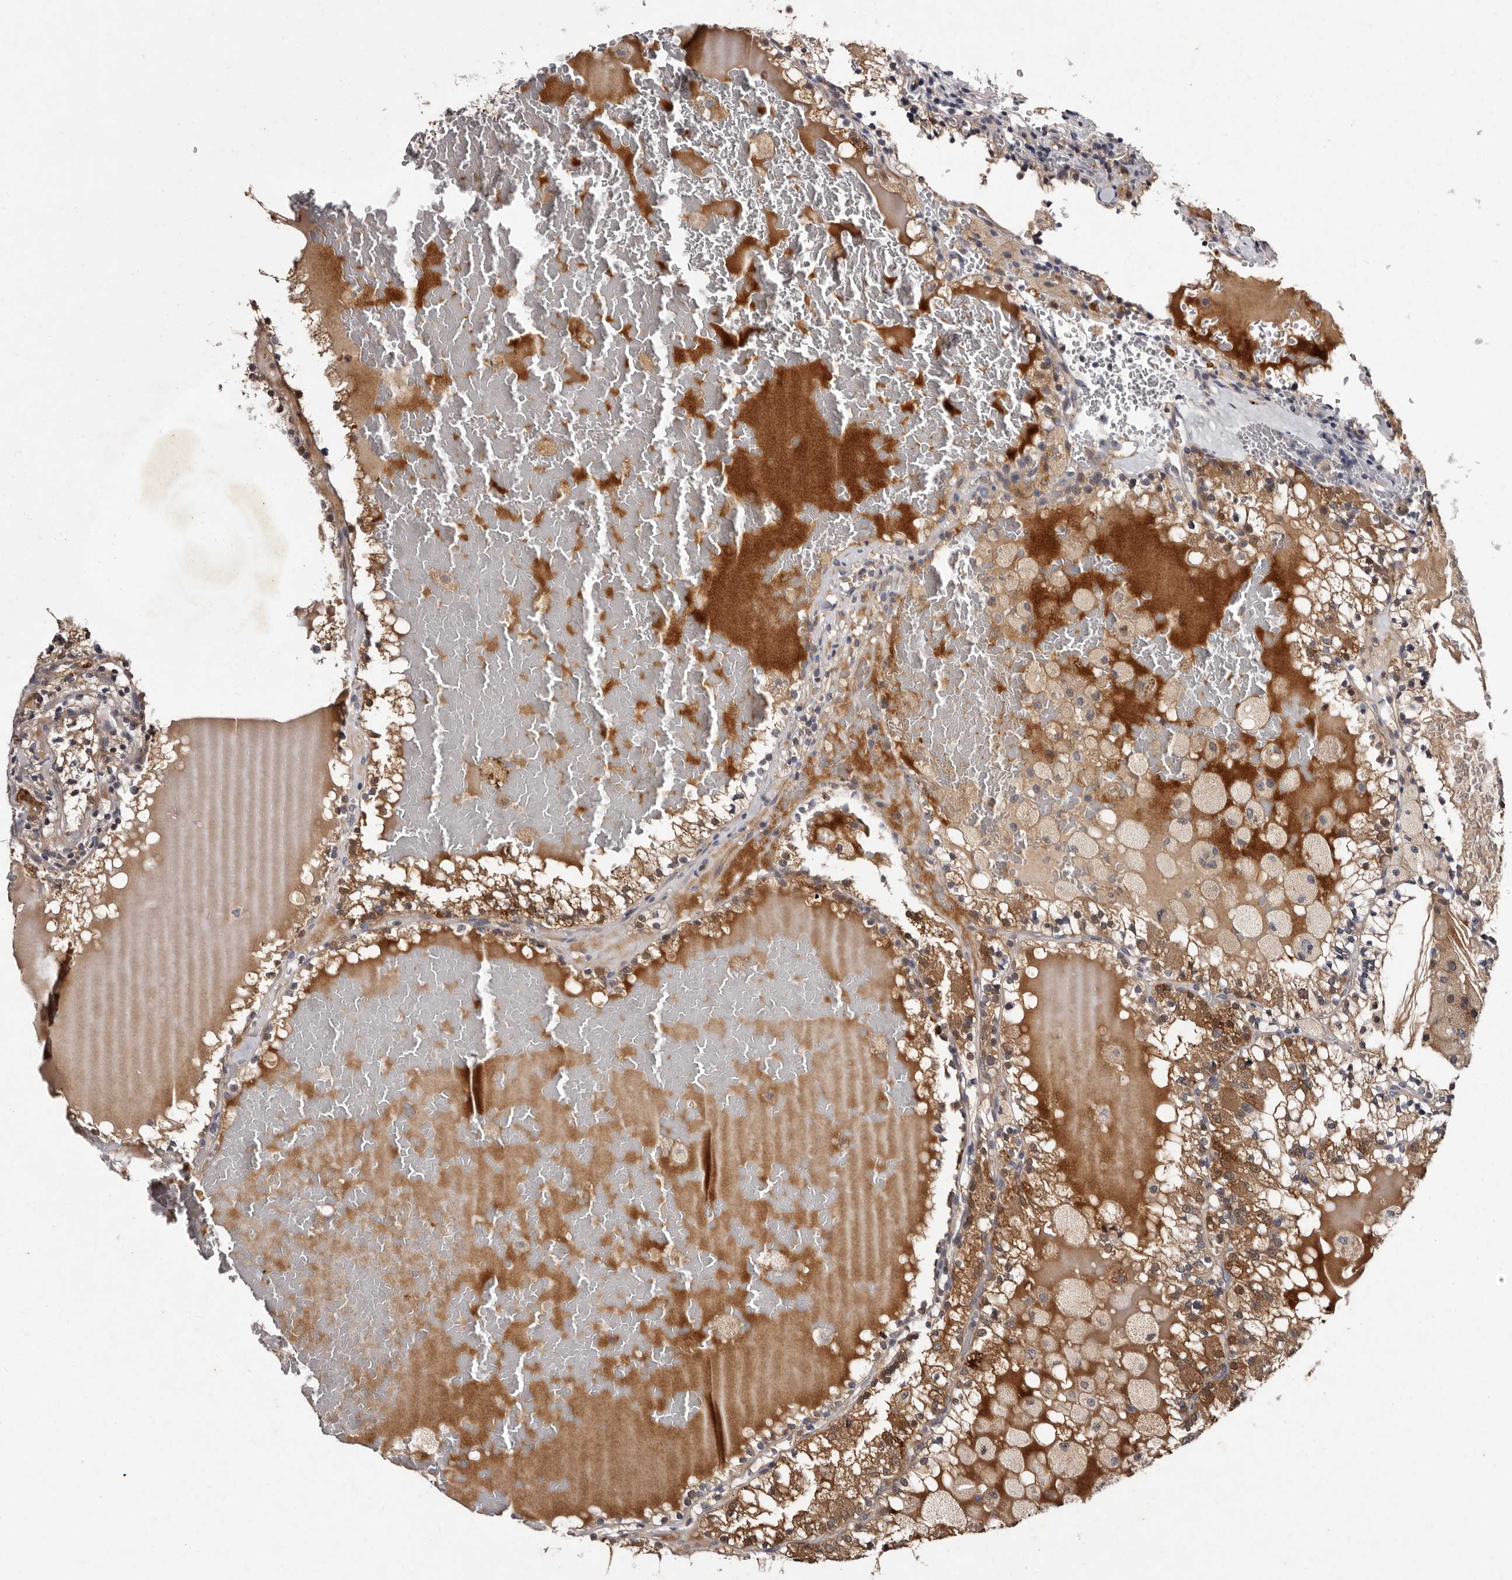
{"staining": {"intensity": "moderate", "quantity": ">75%", "location": "cytoplasmic/membranous"}, "tissue": "renal cancer", "cell_type": "Tumor cells", "image_type": "cancer", "snomed": [{"axis": "morphology", "description": "Adenocarcinoma, NOS"}, {"axis": "topography", "description": "Kidney"}], "caption": "About >75% of tumor cells in renal cancer (adenocarcinoma) demonstrate moderate cytoplasmic/membranous protein staining as visualized by brown immunohistochemical staining.", "gene": "DNPH1", "patient": {"sex": "female", "age": 56}}